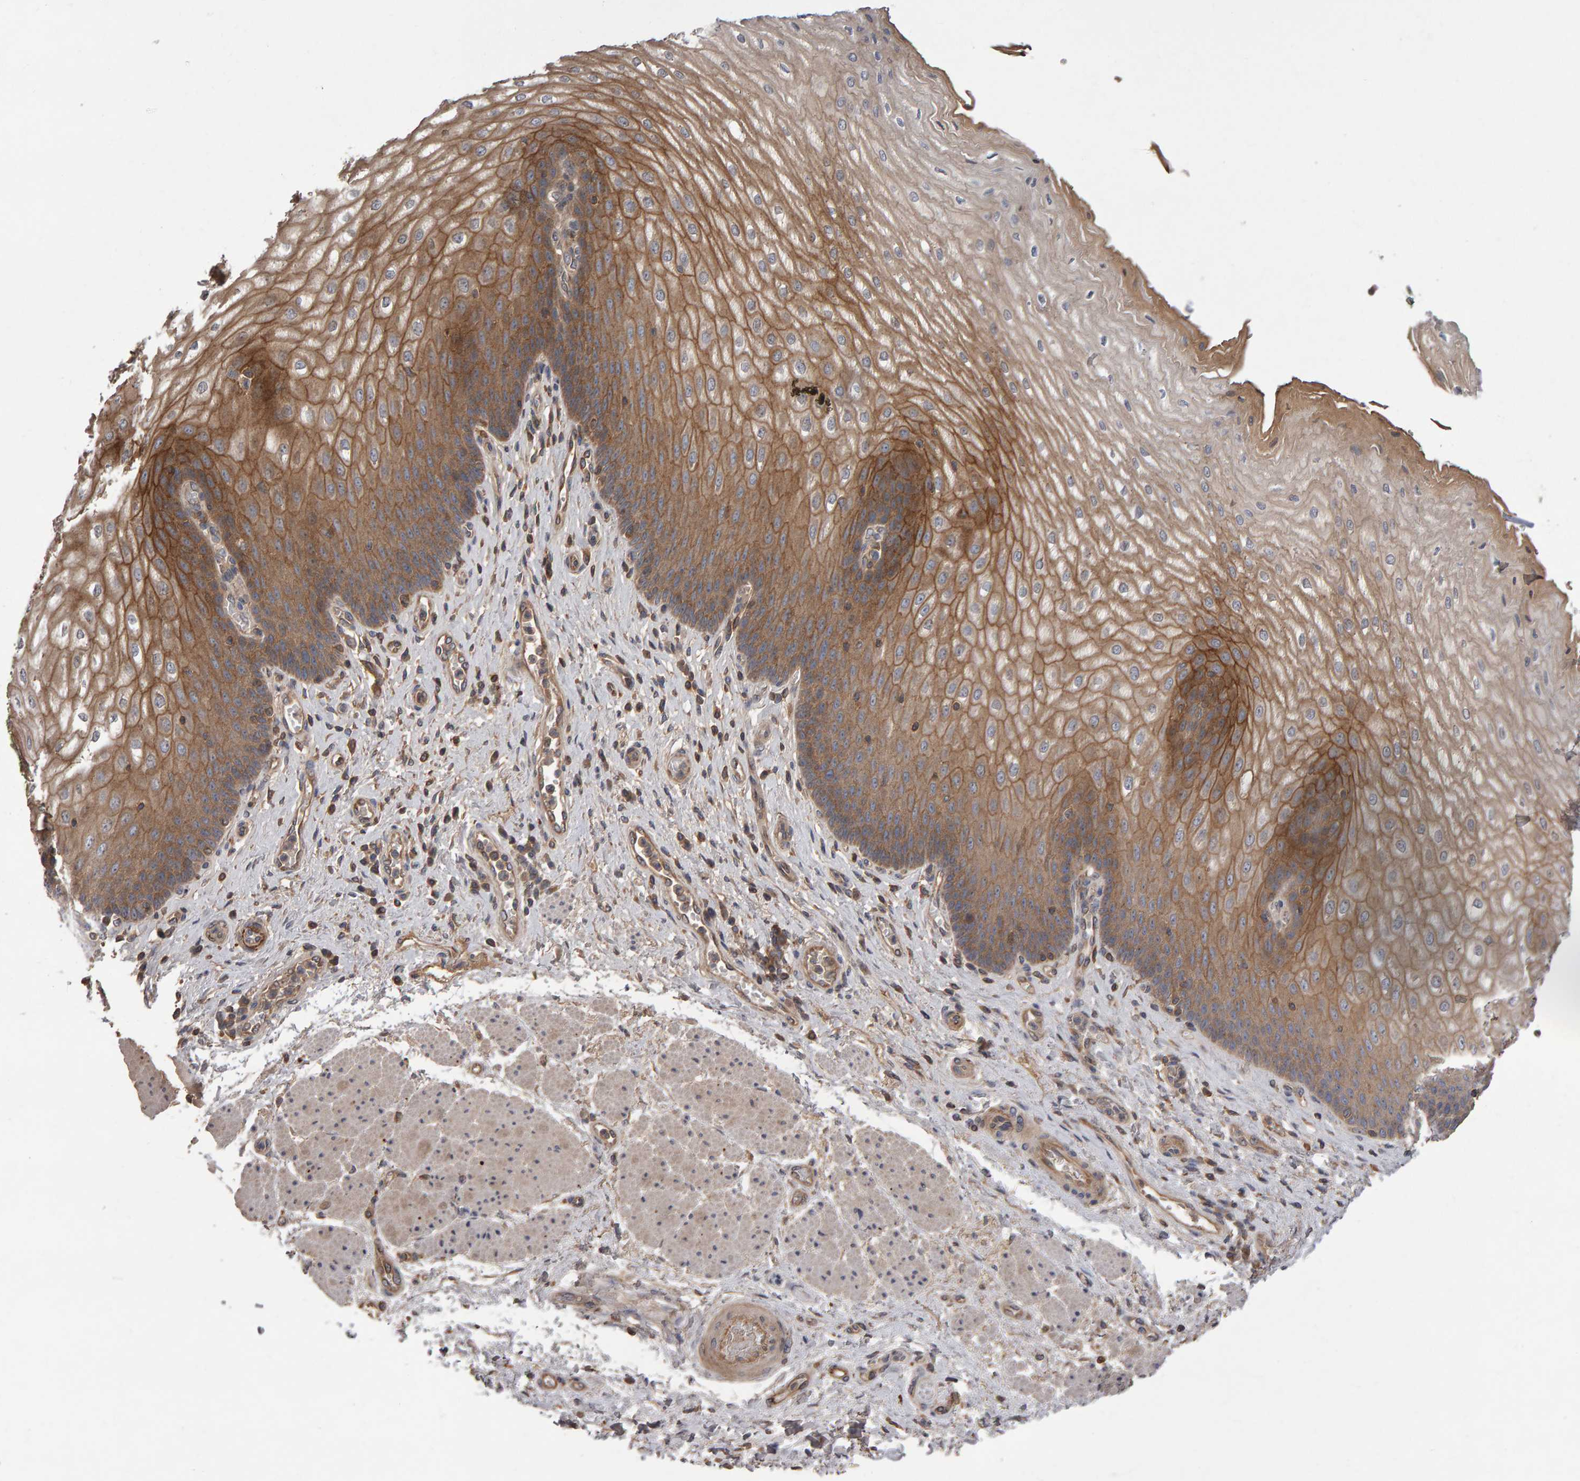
{"staining": {"intensity": "moderate", "quantity": ">75%", "location": "cytoplasmic/membranous"}, "tissue": "esophagus", "cell_type": "Squamous epithelial cells", "image_type": "normal", "snomed": [{"axis": "morphology", "description": "Normal tissue, NOS"}, {"axis": "topography", "description": "Esophagus"}], "caption": "Immunohistochemical staining of normal human esophagus shows >75% levels of moderate cytoplasmic/membranous protein staining in about >75% of squamous epithelial cells. Nuclei are stained in blue.", "gene": "PGS1", "patient": {"sex": "male", "age": 54}}